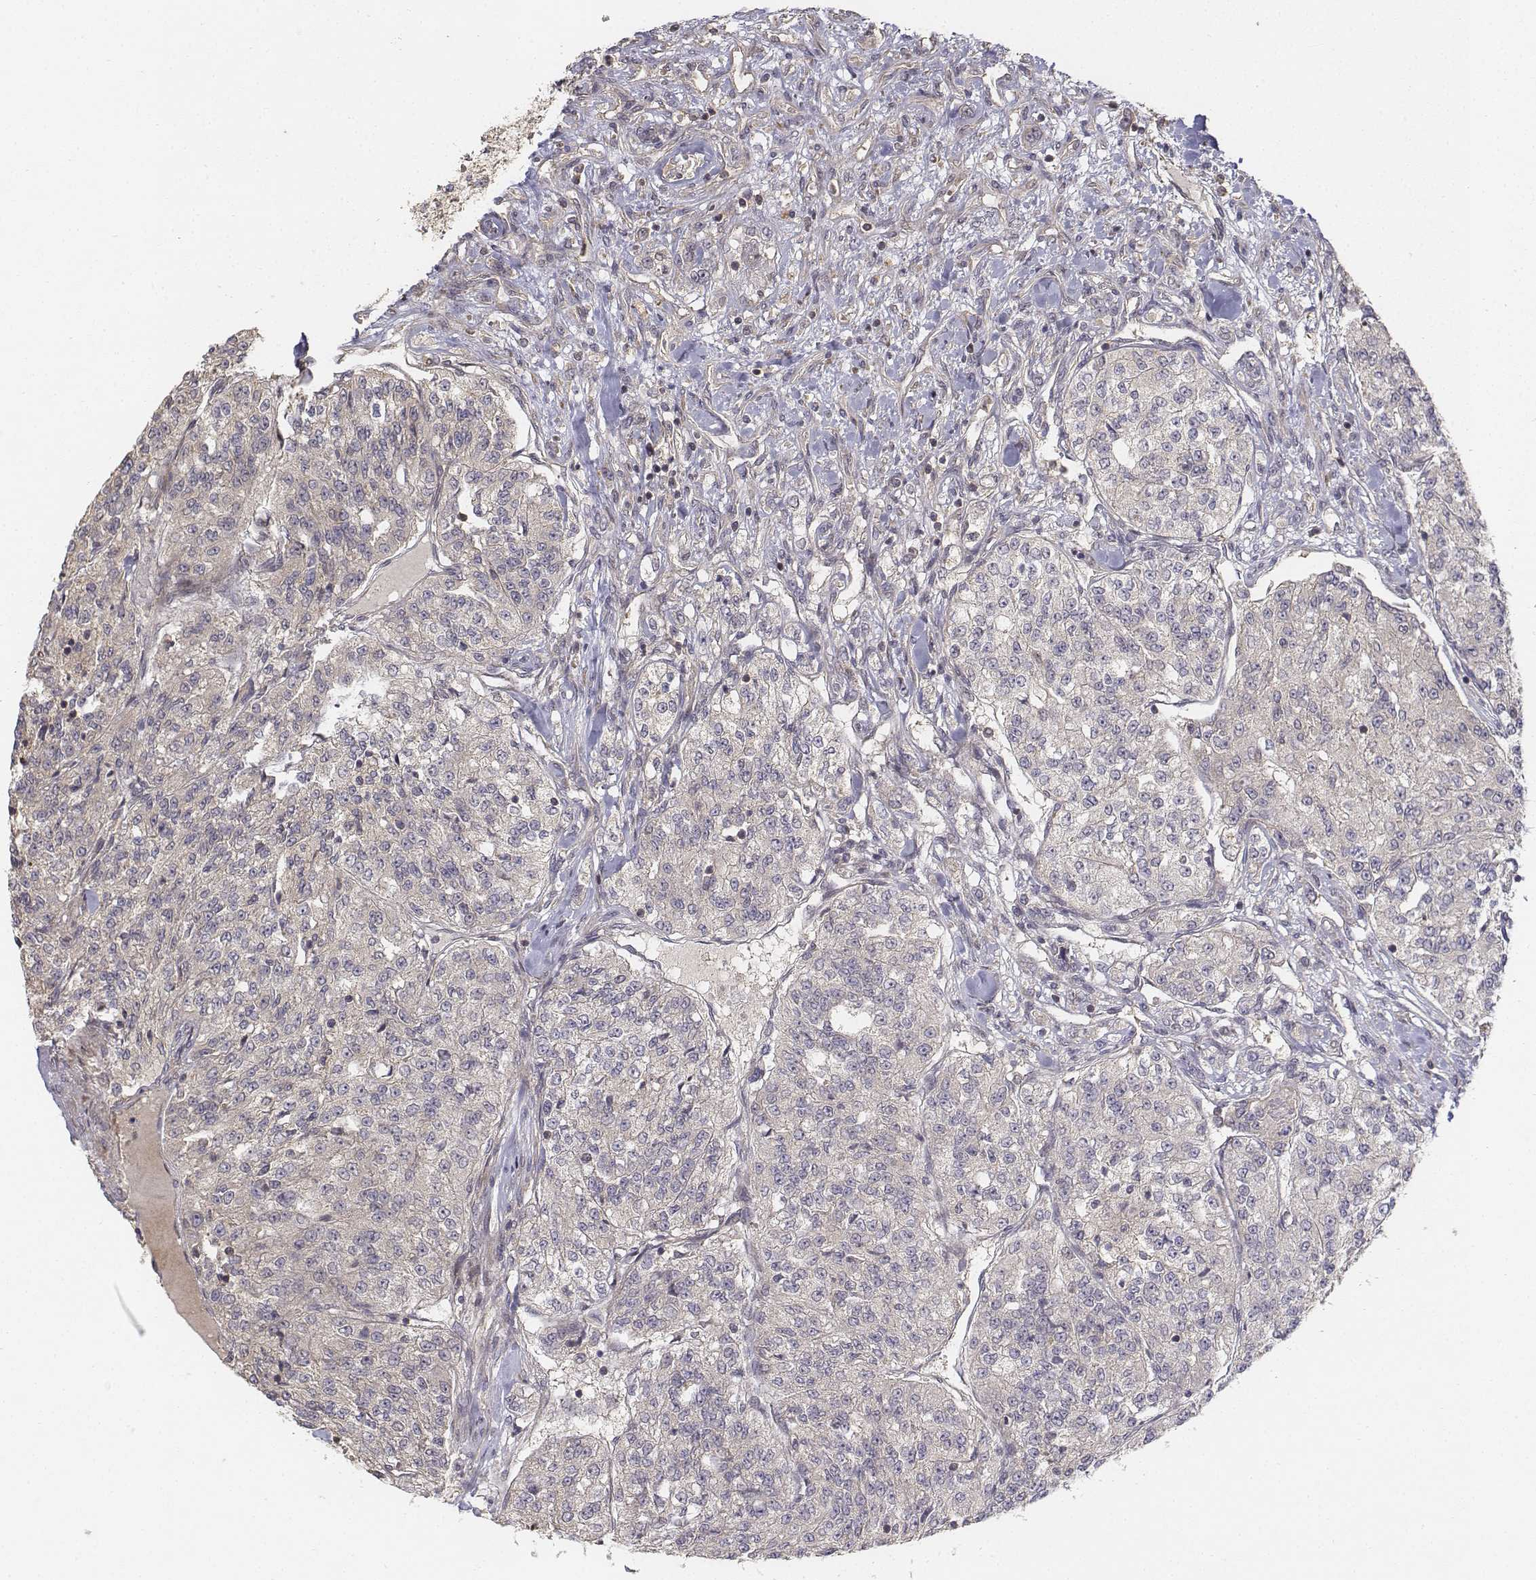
{"staining": {"intensity": "weak", "quantity": "25%-75%", "location": "cytoplasmic/membranous"}, "tissue": "renal cancer", "cell_type": "Tumor cells", "image_type": "cancer", "snomed": [{"axis": "morphology", "description": "Adenocarcinoma, NOS"}, {"axis": "topography", "description": "Kidney"}], "caption": "Approximately 25%-75% of tumor cells in renal cancer (adenocarcinoma) exhibit weak cytoplasmic/membranous protein positivity as visualized by brown immunohistochemical staining.", "gene": "FBXO21", "patient": {"sex": "female", "age": 63}}